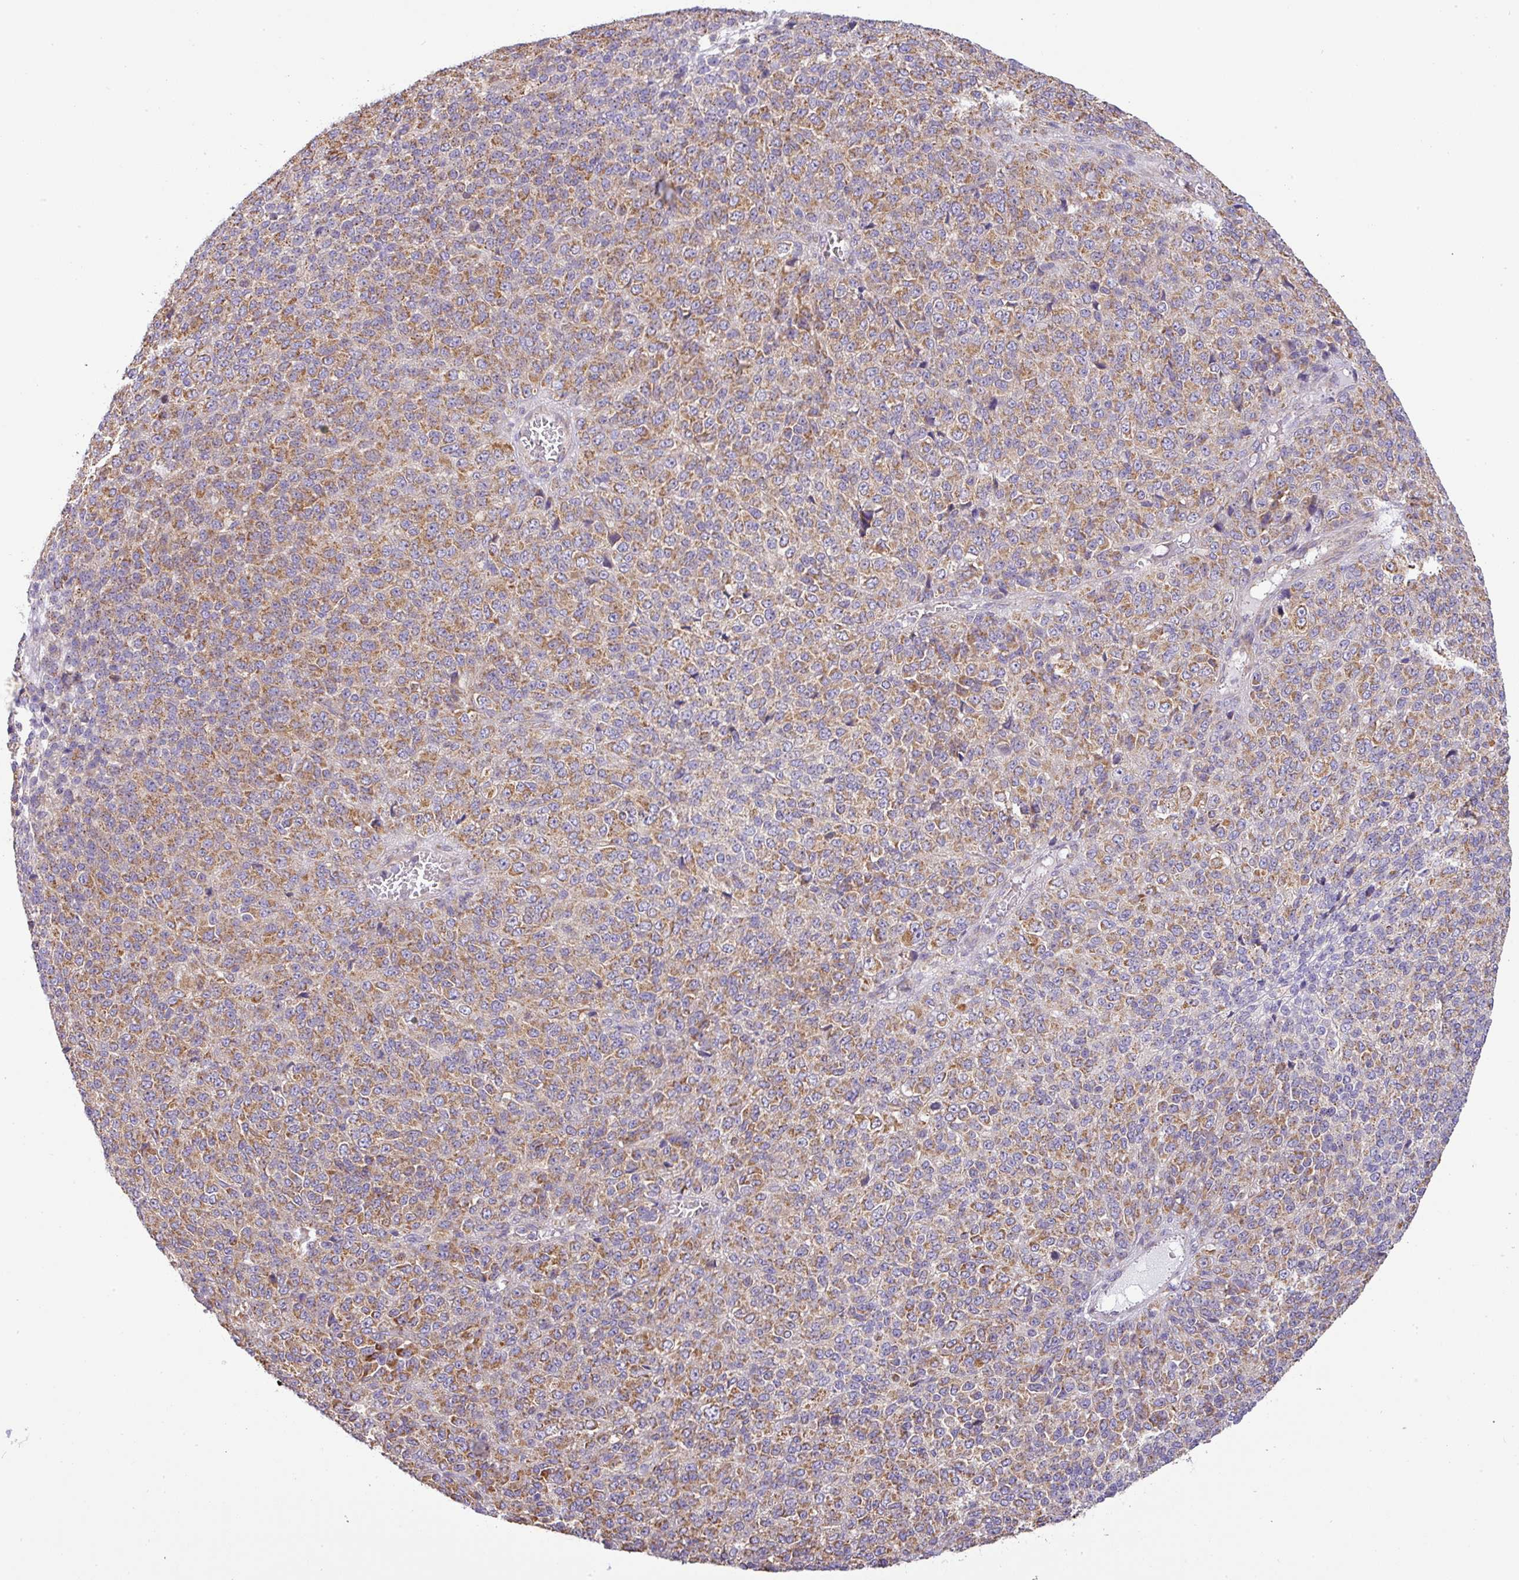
{"staining": {"intensity": "moderate", "quantity": ">75%", "location": "cytoplasmic/membranous"}, "tissue": "melanoma", "cell_type": "Tumor cells", "image_type": "cancer", "snomed": [{"axis": "morphology", "description": "Malignant melanoma, Metastatic site"}, {"axis": "topography", "description": "Brain"}], "caption": "A brown stain labels moderate cytoplasmic/membranous staining of a protein in human melanoma tumor cells.", "gene": "ZNF211", "patient": {"sex": "female", "age": 56}}